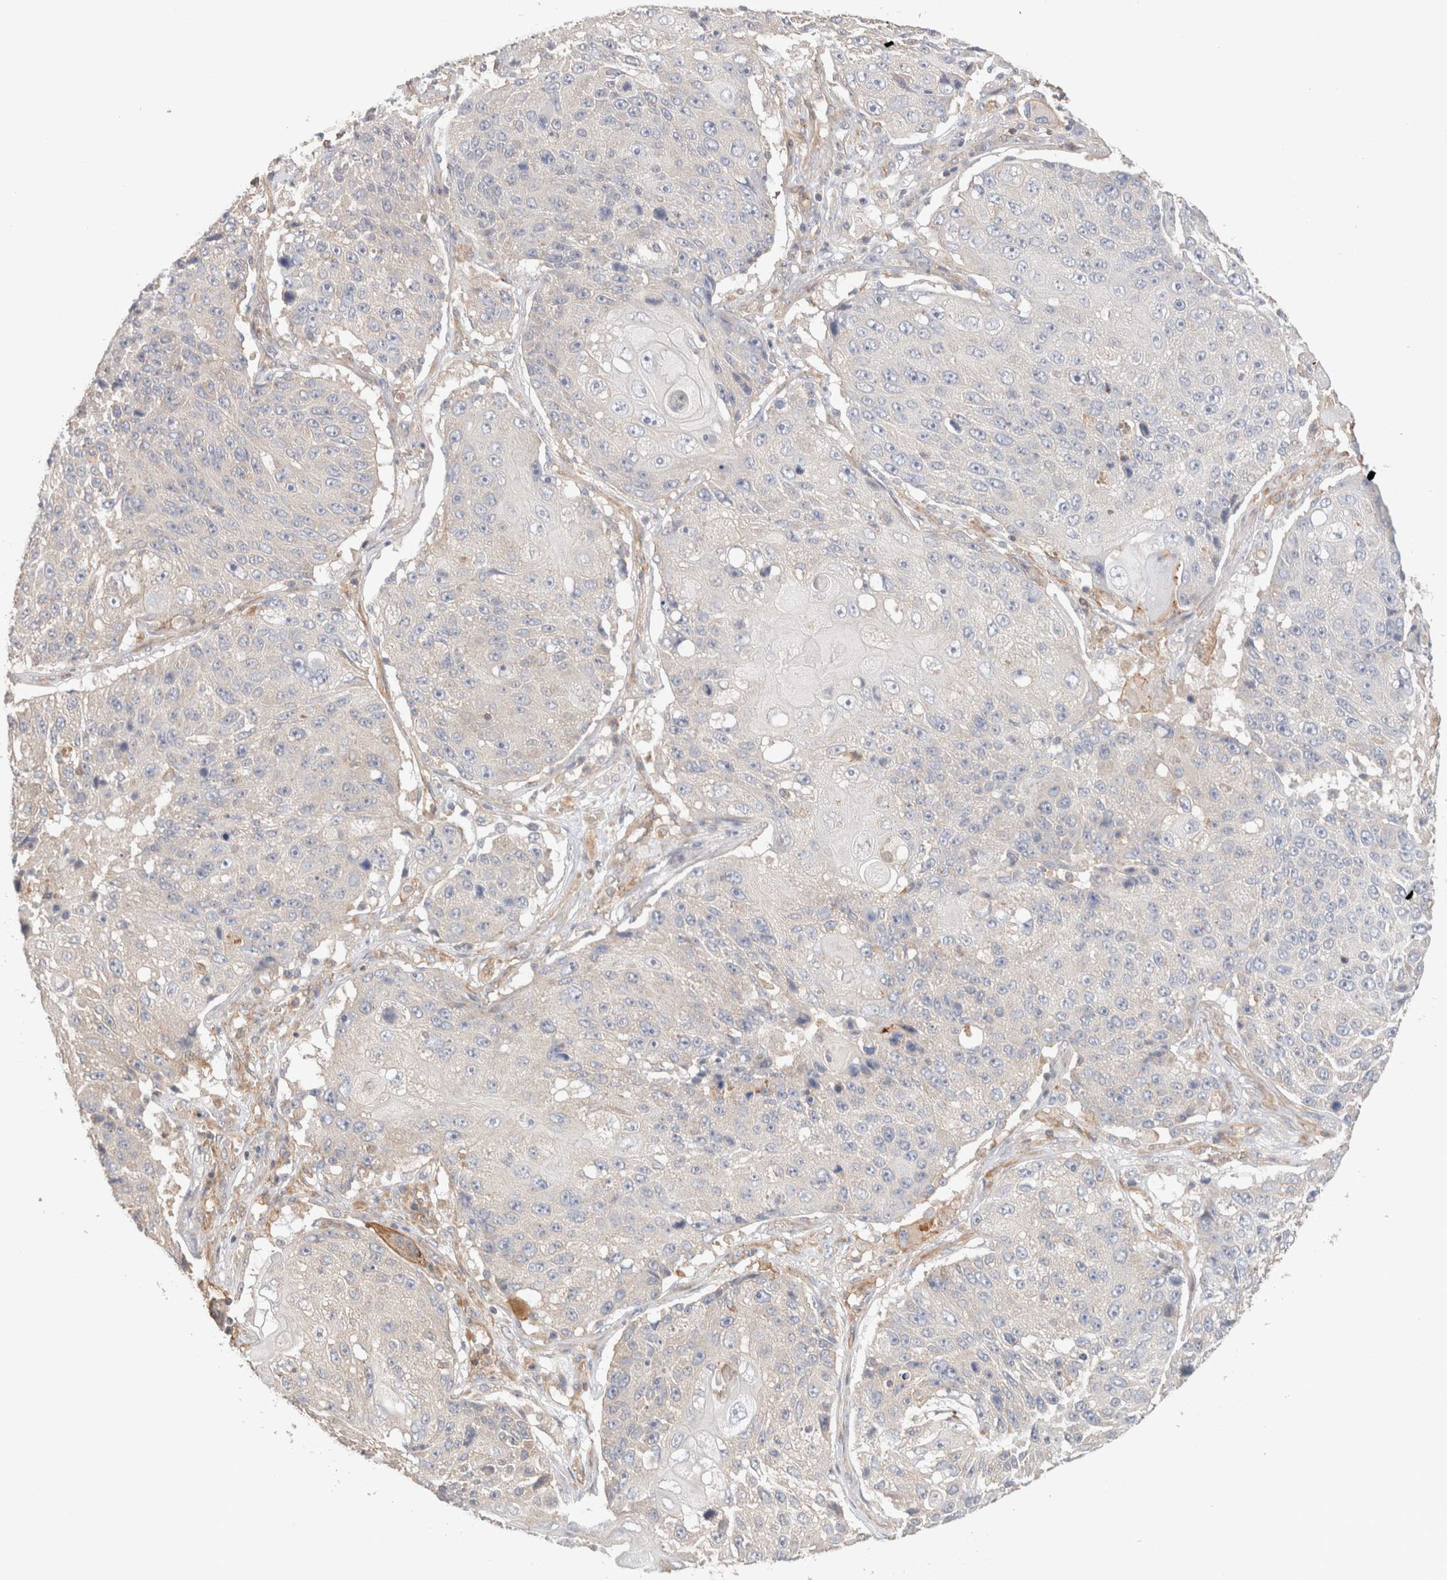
{"staining": {"intensity": "negative", "quantity": "none", "location": "none"}, "tissue": "lung cancer", "cell_type": "Tumor cells", "image_type": "cancer", "snomed": [{"axis": "morphology", "description": "Squamous cell carcinoma, NOS"}, {"axis": "topography", "description": "Lung"}], "caption": "Human lung cancer stained for a protein using IHC demonstrates no positivity in tumor cells.", "gene": "CFAP418", "patient": {"sex": "male", "age": 61}}